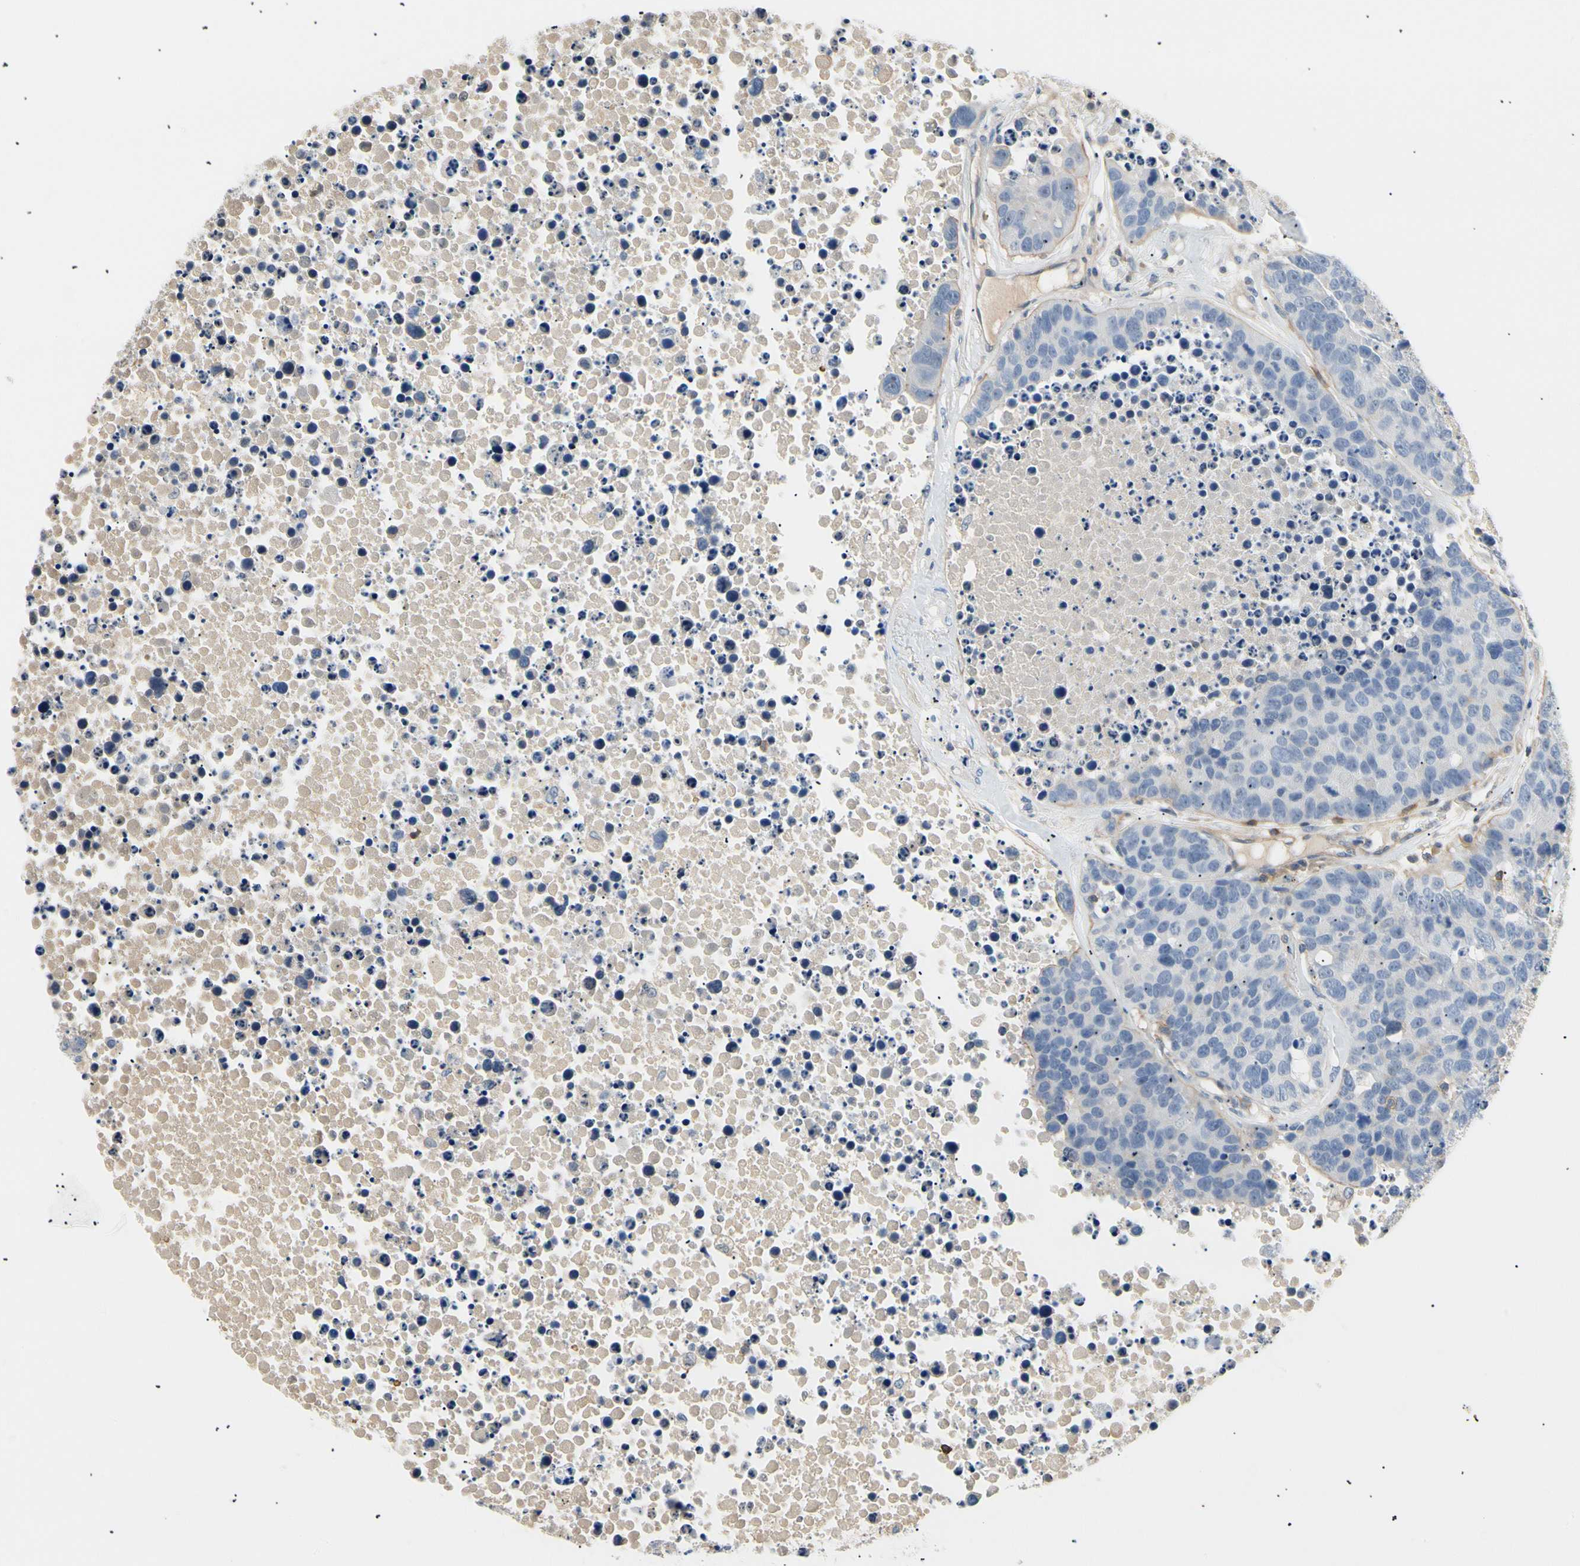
{"staining": {"intensity": "negative", "quantity": "none", "location": "none"}, "tissue": "carcinoid", "cell_type": "Tumor cells", "image_type": "cancer", "snomed": [{"axis": "morphology", "description": "Carcinoid, malignant, NOS"}, {"axis": "topography", "description": "Lung"}], "caption": "Carcinoid was stained to show a protein in brown. There is no significant expression in tumor cells.", "gene": "TNFRSF18", "patient": {"sex": "male", "age": 60}}